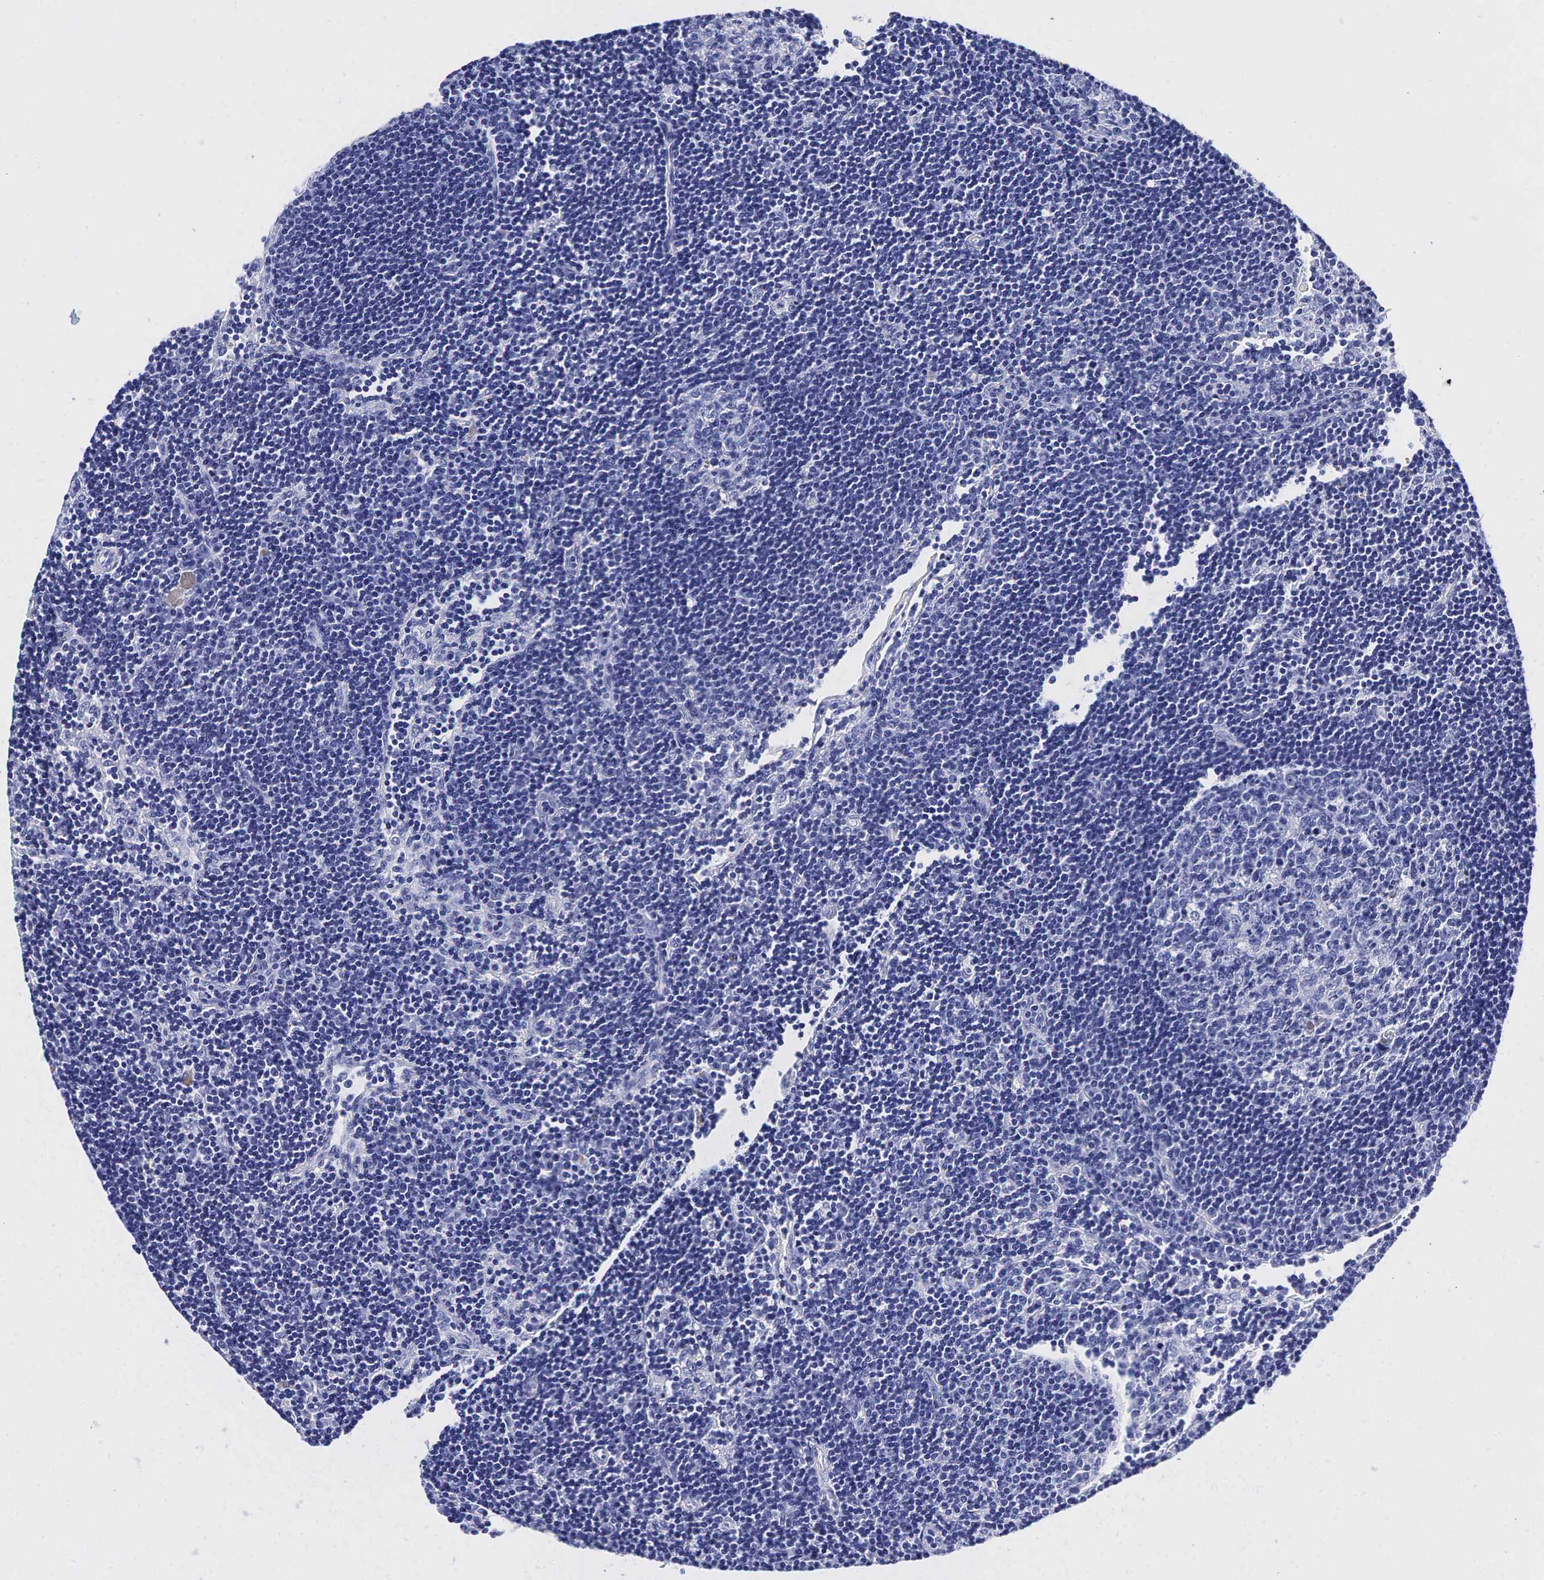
{"staining": {"intensity": "negative", "quantity": "none", "location": "none"}, "tissue": "lymph node", "cell_type": "Germinal center cells", "image_type": "normal", "snomed": [{"axis": "morphology", "description": "Normal tissue, NOS"}, {"axis": "topography", "description": "Lymph node"}], "caption": "This image is of normal lymph node stained with immunohistochemistry (IHC) to label a protein in brown with the nuclei are counter-stained blue. There is no staining in germinal center cells.", "gene": "KLK3", "patient": {"sex": "female", "age": 53}}